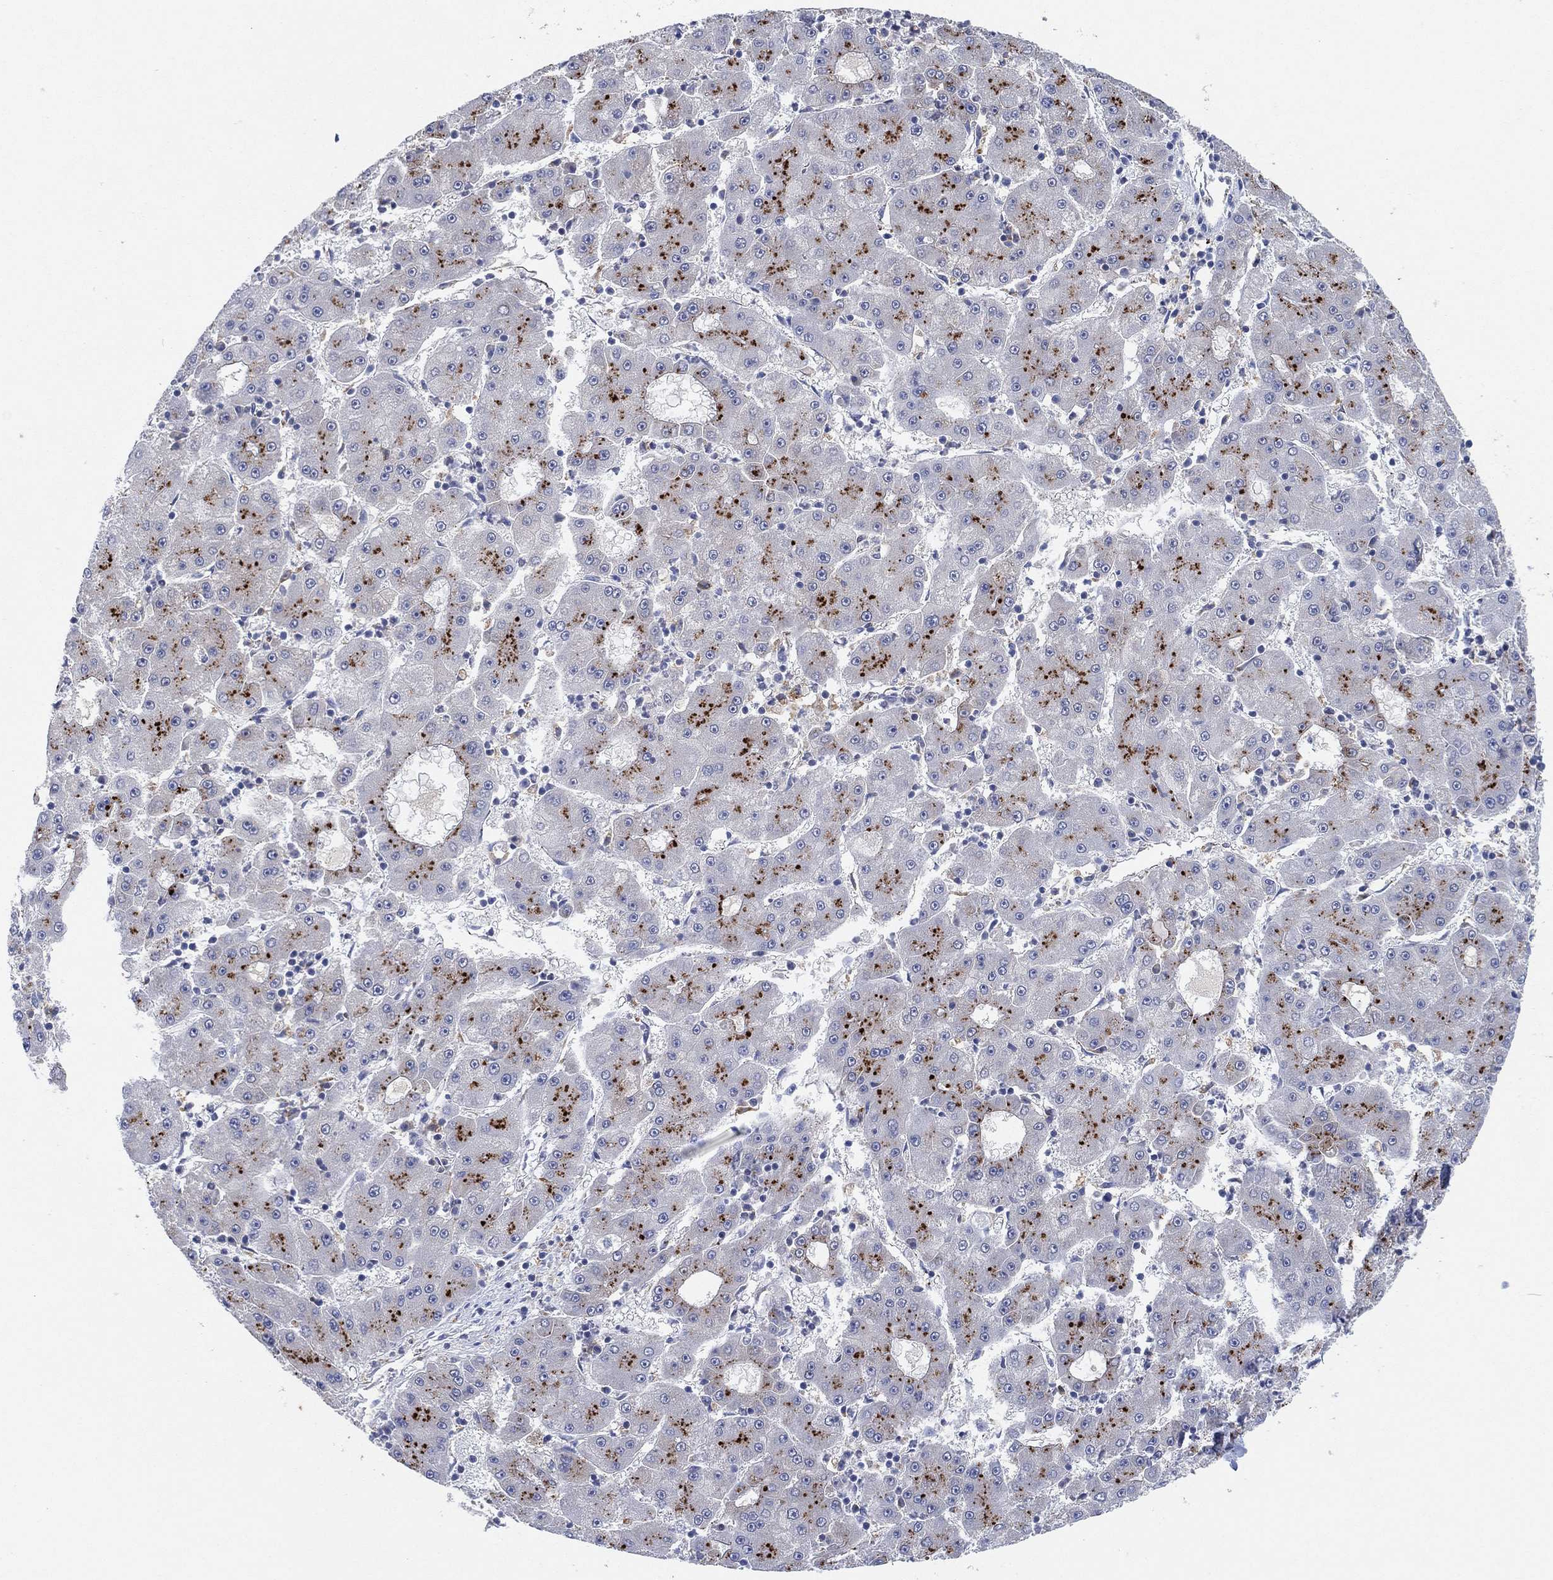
{"staining": {"intensity": "moderate", "quantity": "<25%", "location": "cytoplasmic/membranous"}, "tissue": "liver cancer", "cell_type": "Tumor cells", "image_type": "cancer", "snomed": [{"axis": "morphology", "description": "Carcinoma, Hepatocellular, NOS"}, {"axis": "topography", "description": "Liver"}], "caption": "A micrograph showing moderate cytoplasmic/membranous staining in about <25% of tumor cells in liver hepatocellular carcinoma, as visualized by brown immunohistochemical staining.", "gene": "GALNS", "patient": {"sex": "male", "age": 73}}